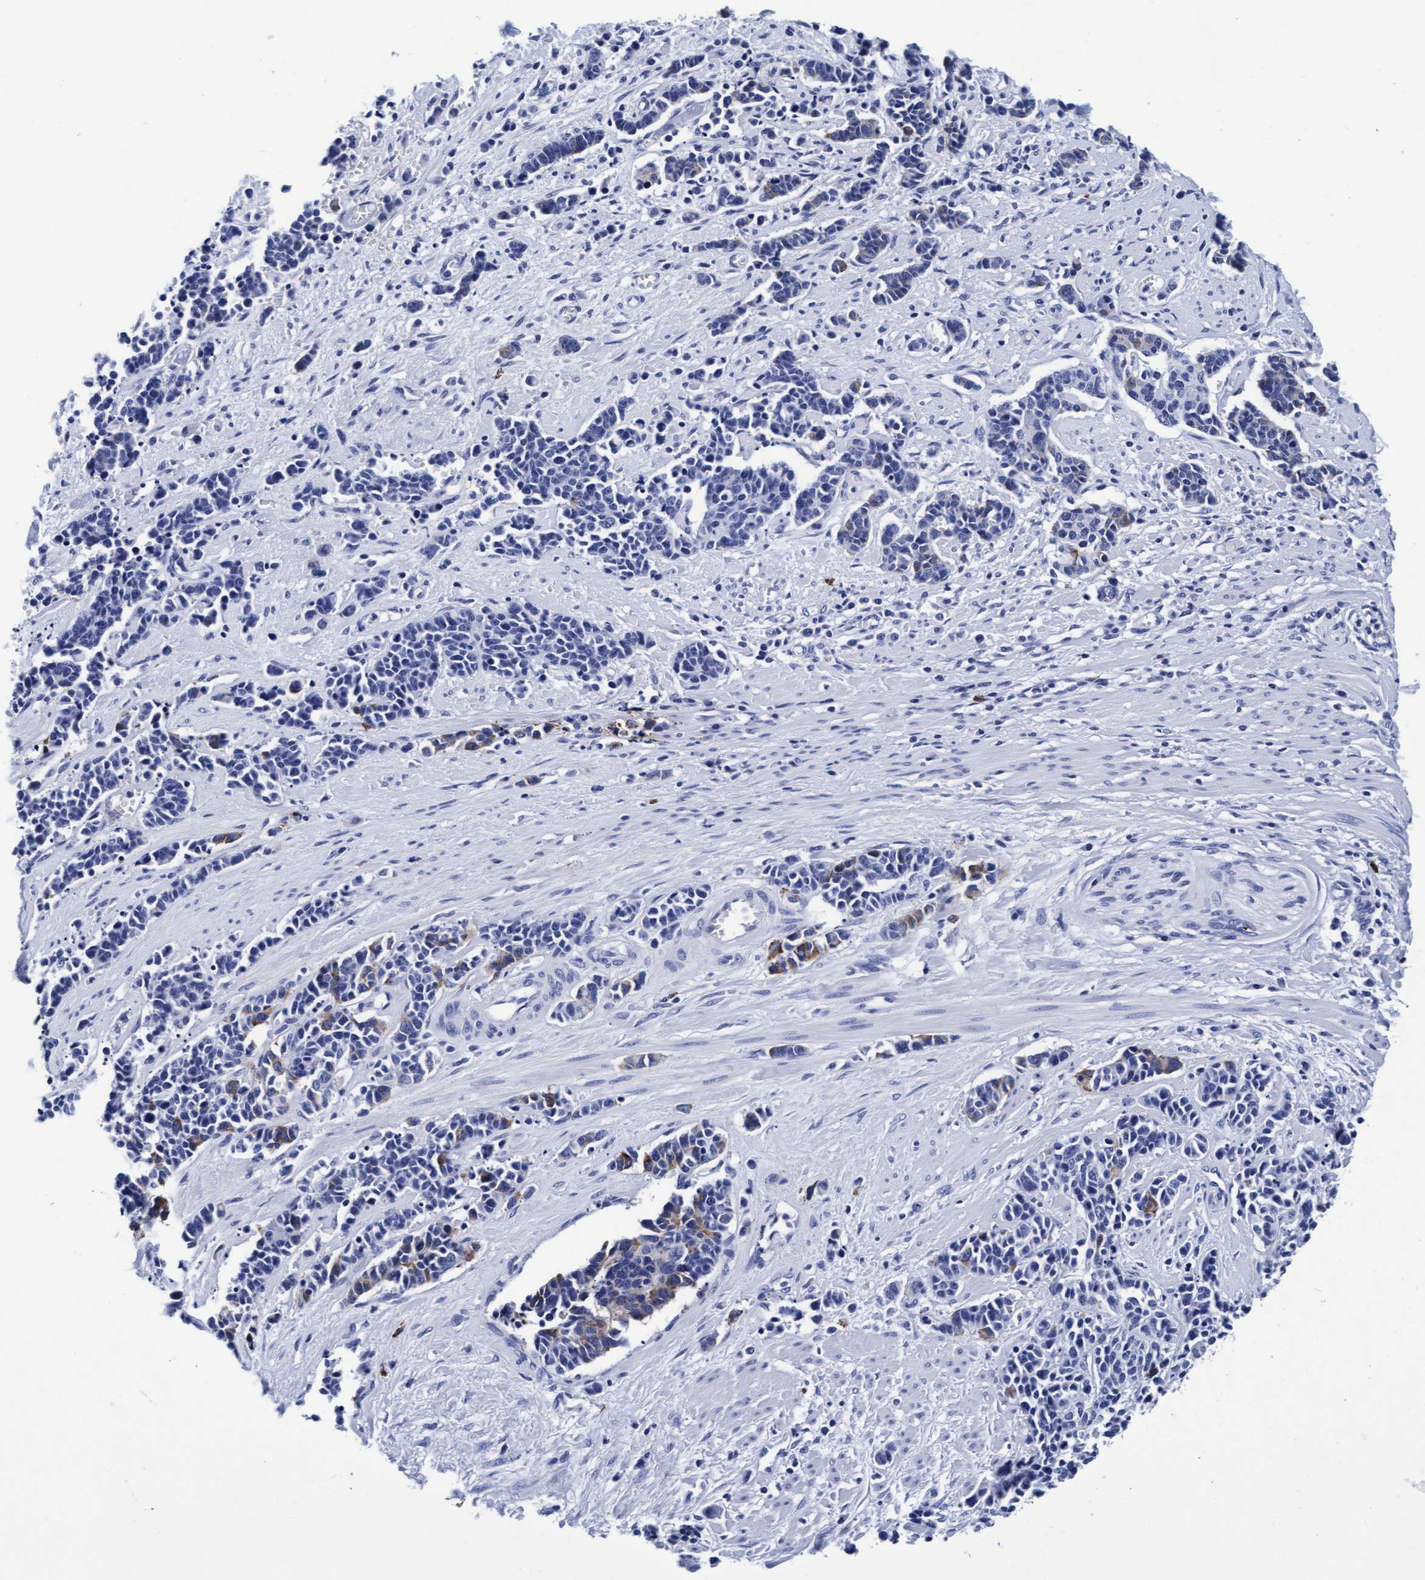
{"staining": {"intensity": "negative", "quantity": "none", "location": "none"}, "tissue": "cervical cancer", "cell_type": "Tumor cells", "image_type": "cancer", "snomed": [{"axis": "morphology", "description": "Squamous cell carcinoma, NOS"}, {"axis": "topography", "description": "Cervix"}], "caption": "This is an immunohistochemistry histopathology image of cervical squamous cell carcinoma. There is no positivity in tumor cells.", "gene": "ARSG", "patient": {"sex": "female", "age": 35}}